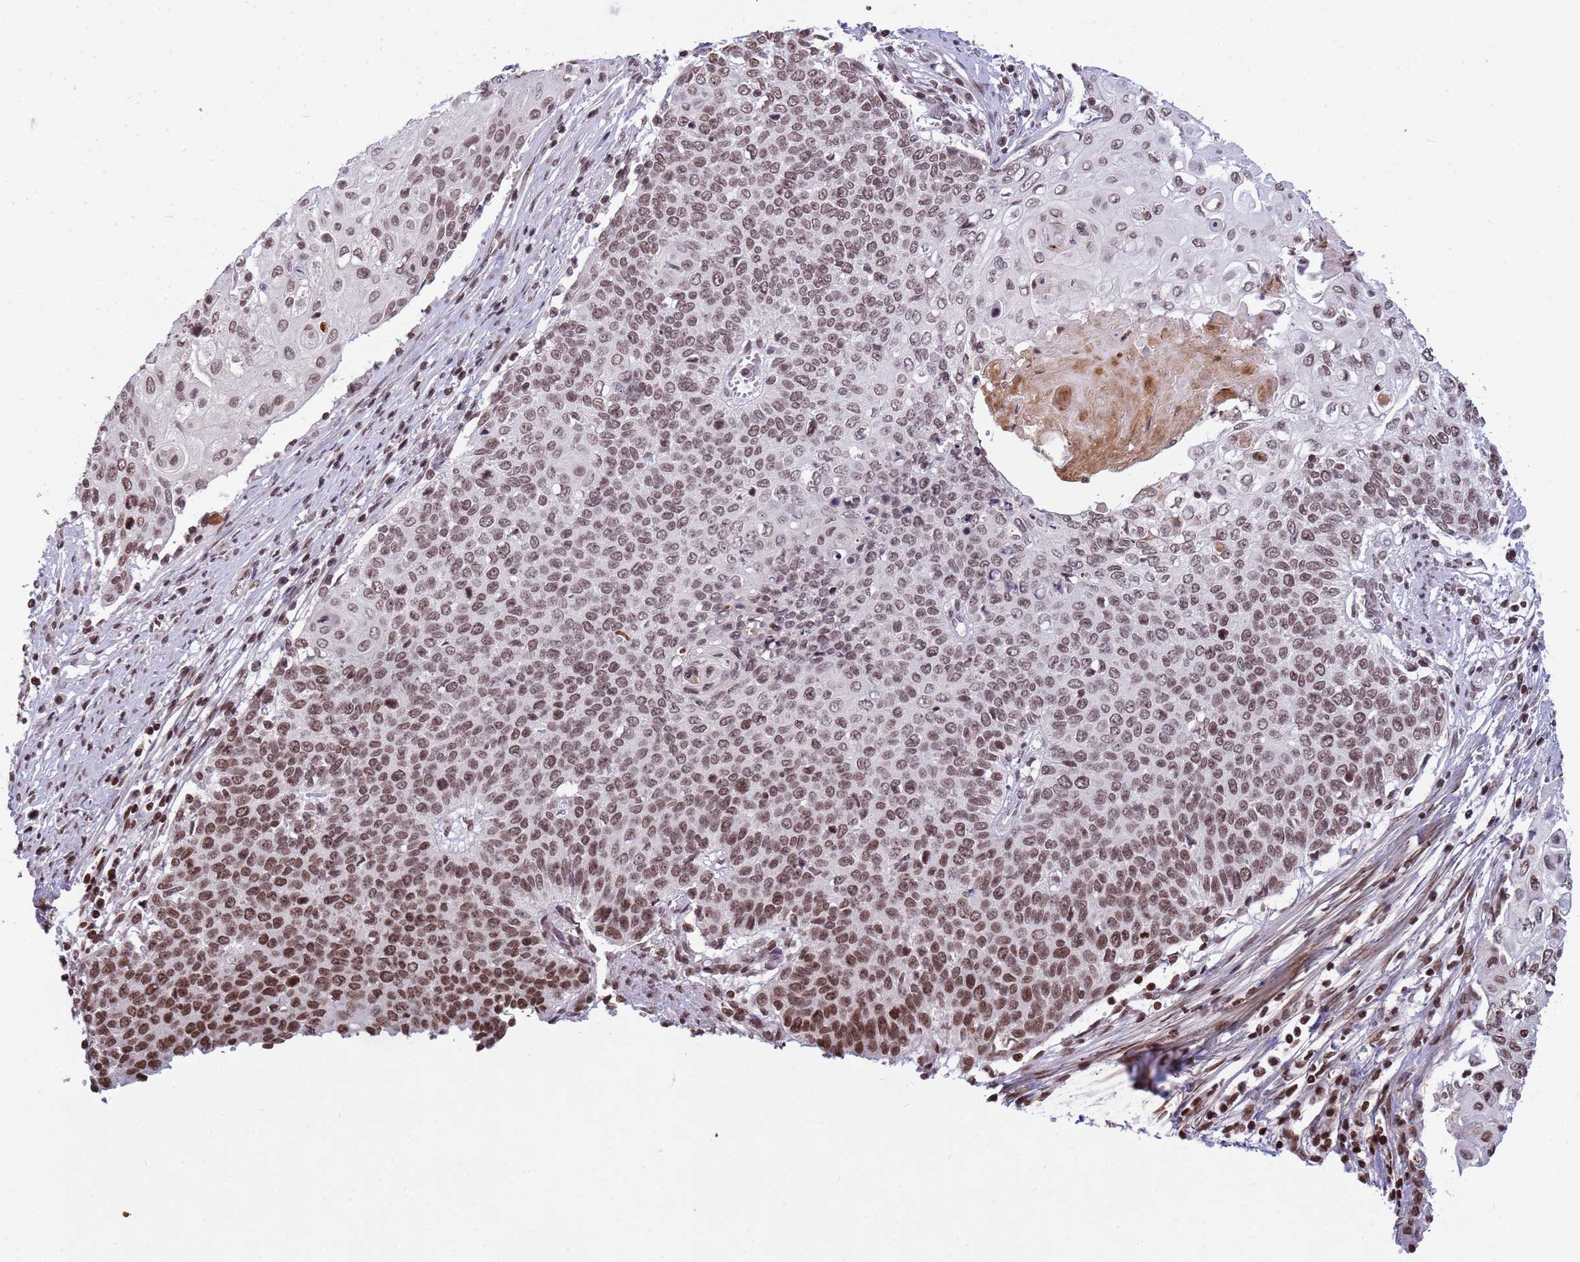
{"staining": {"intensity": "moderate", "quantity": ">75%", "location": "nuclear"}, "tissue": "cervical cancer", "cell_type": "Tumor cells", "image_type": "cancer", "snomed": [{"axis": "morphology", "description": "Squamous cell carcinoma, NOS"}, {"axis": "topography", "description": "Cervix"}], "caption": "Moderate nuclear protein positivity is identified in about >75% of tumor cells in squamous cell carcinoma (cervical).", "gene": "H3-3B", "patient": {"sex": "female", "age": 39}}